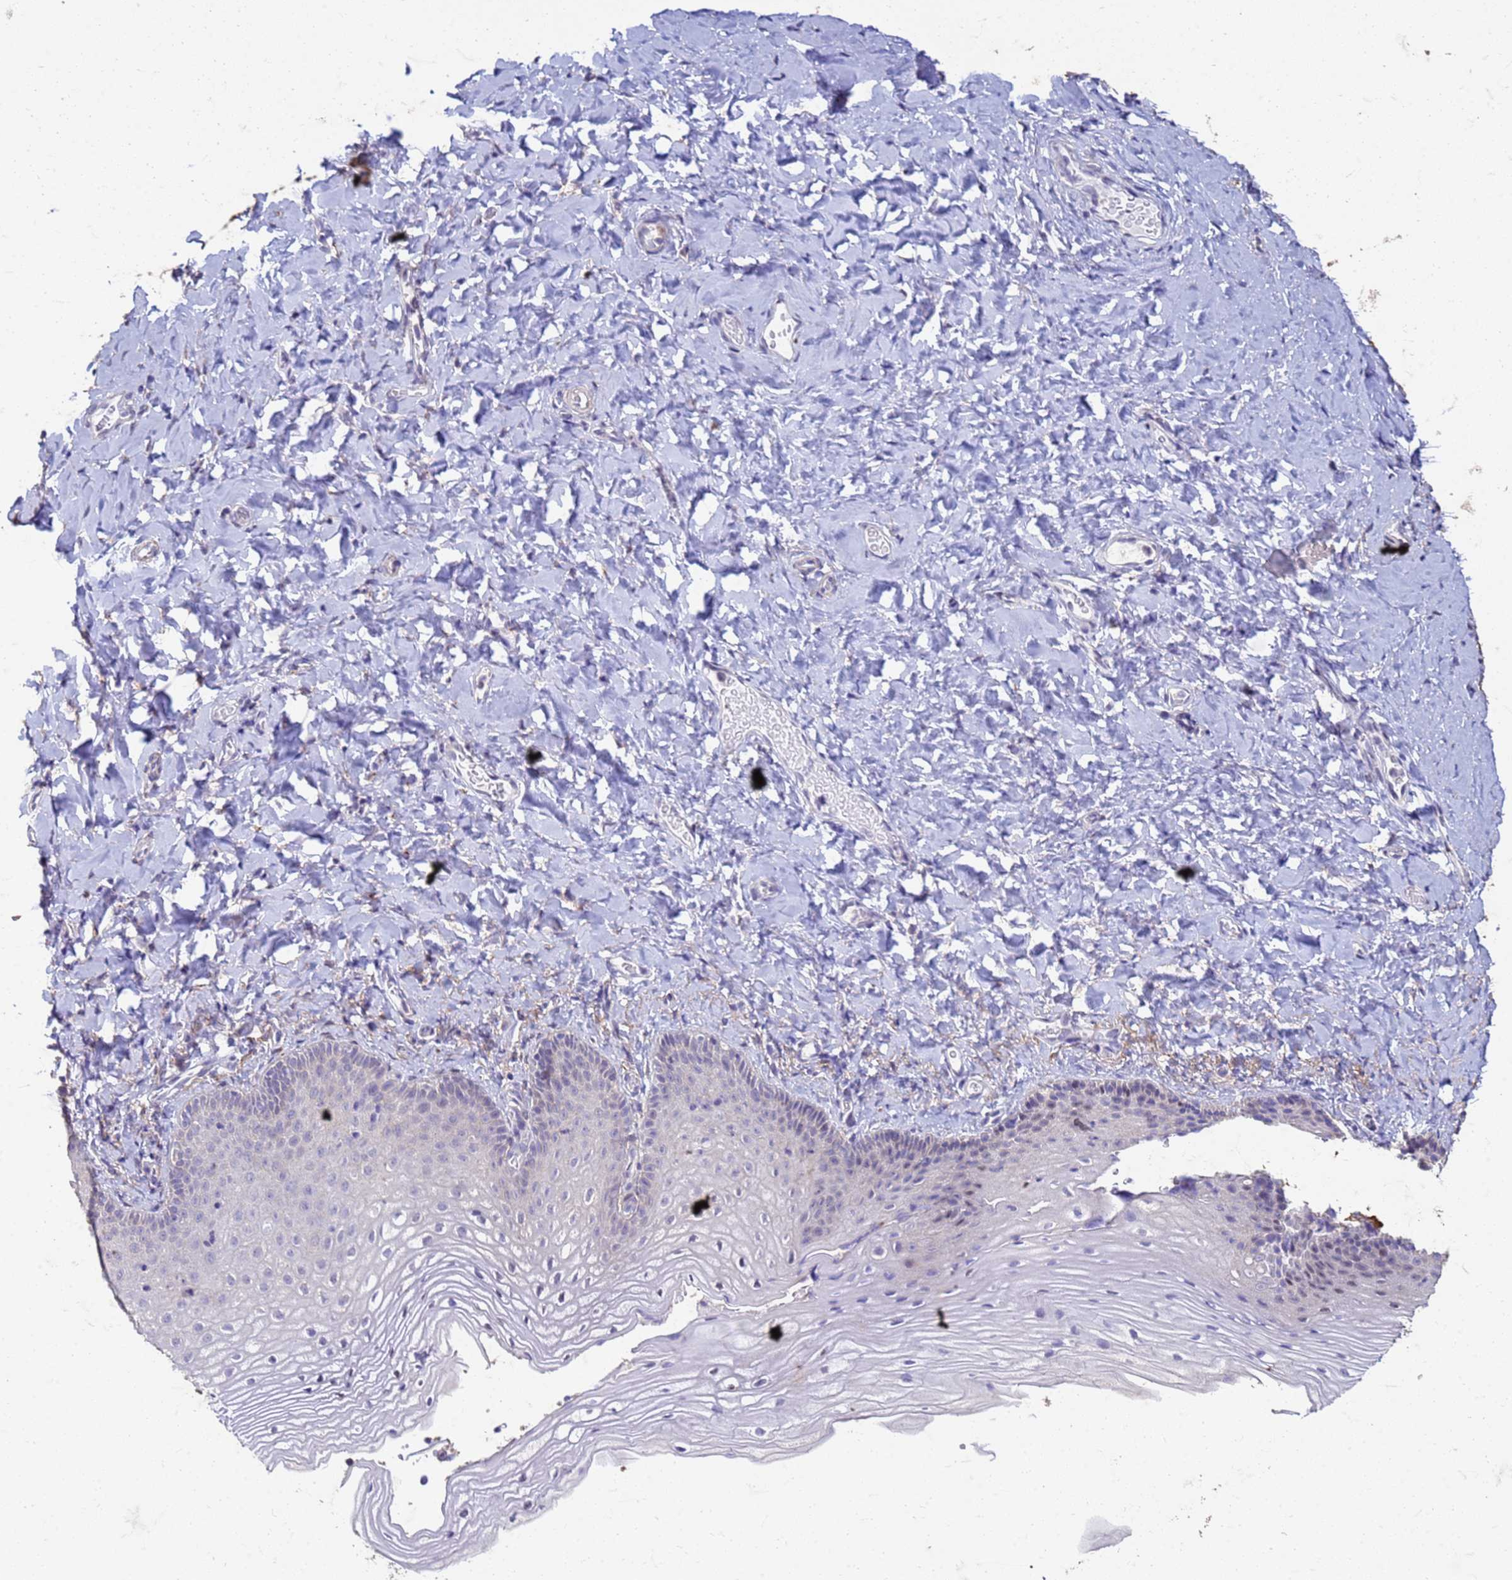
{"staining": {"intensity": "negative", "quantity": "none", "location": "none"}, "tissue": "vagina", "cell_type": "Squamous epithelial cells", "image_type": "normal", "snomed": [{"axis": "morphology", "description": "Normal tissue, NOS"}, {"axis": "topography", "description": "Vagina"}], "caption": "Histopathology image shows no significant protein staining in squamous epithelial cells of benign vagina.", "gene": "SLC25A15", "patient": {"sex": "female", "age": 60}}